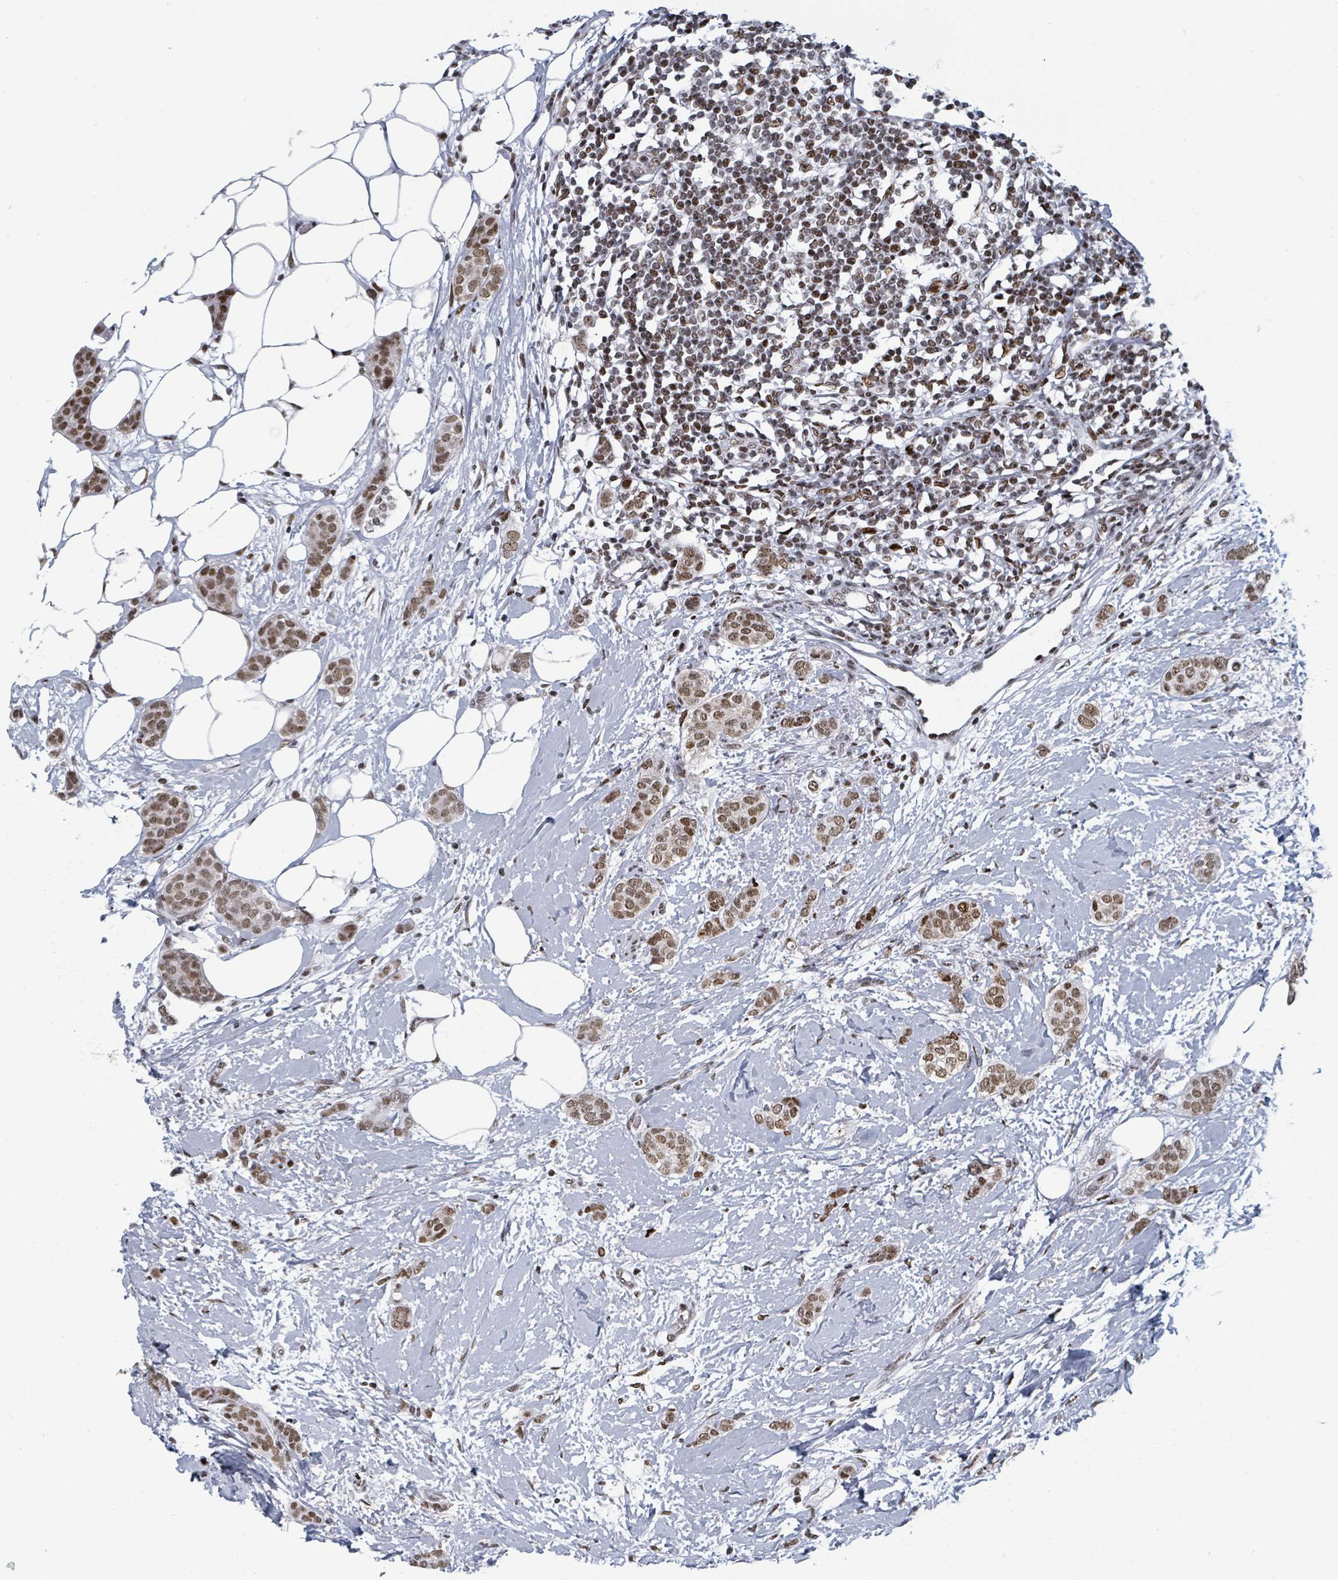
{"staining": {"intensity": "moderate", "quantity": ">75%", "location": "nuclear"}, "tissue": "breast cancer", "cell_type": "Tumor cells", "image_type": "cancer", "snomed": [{"axis": "morphology", "description": "Duct carcinoma"}, {"axis": "topography", "description": "Breast"}], "caption": "Tumor cells display medium levels of moderate nuclear positivity in approximately >75% of cells in human breast cancer. The staining is performed using DAB brown chromogen to label protein expression. The nuclei are counter-stained blue using hematoxylin.", "gene": "DHX16", "patient": {"sex": "female", "age": 72}}